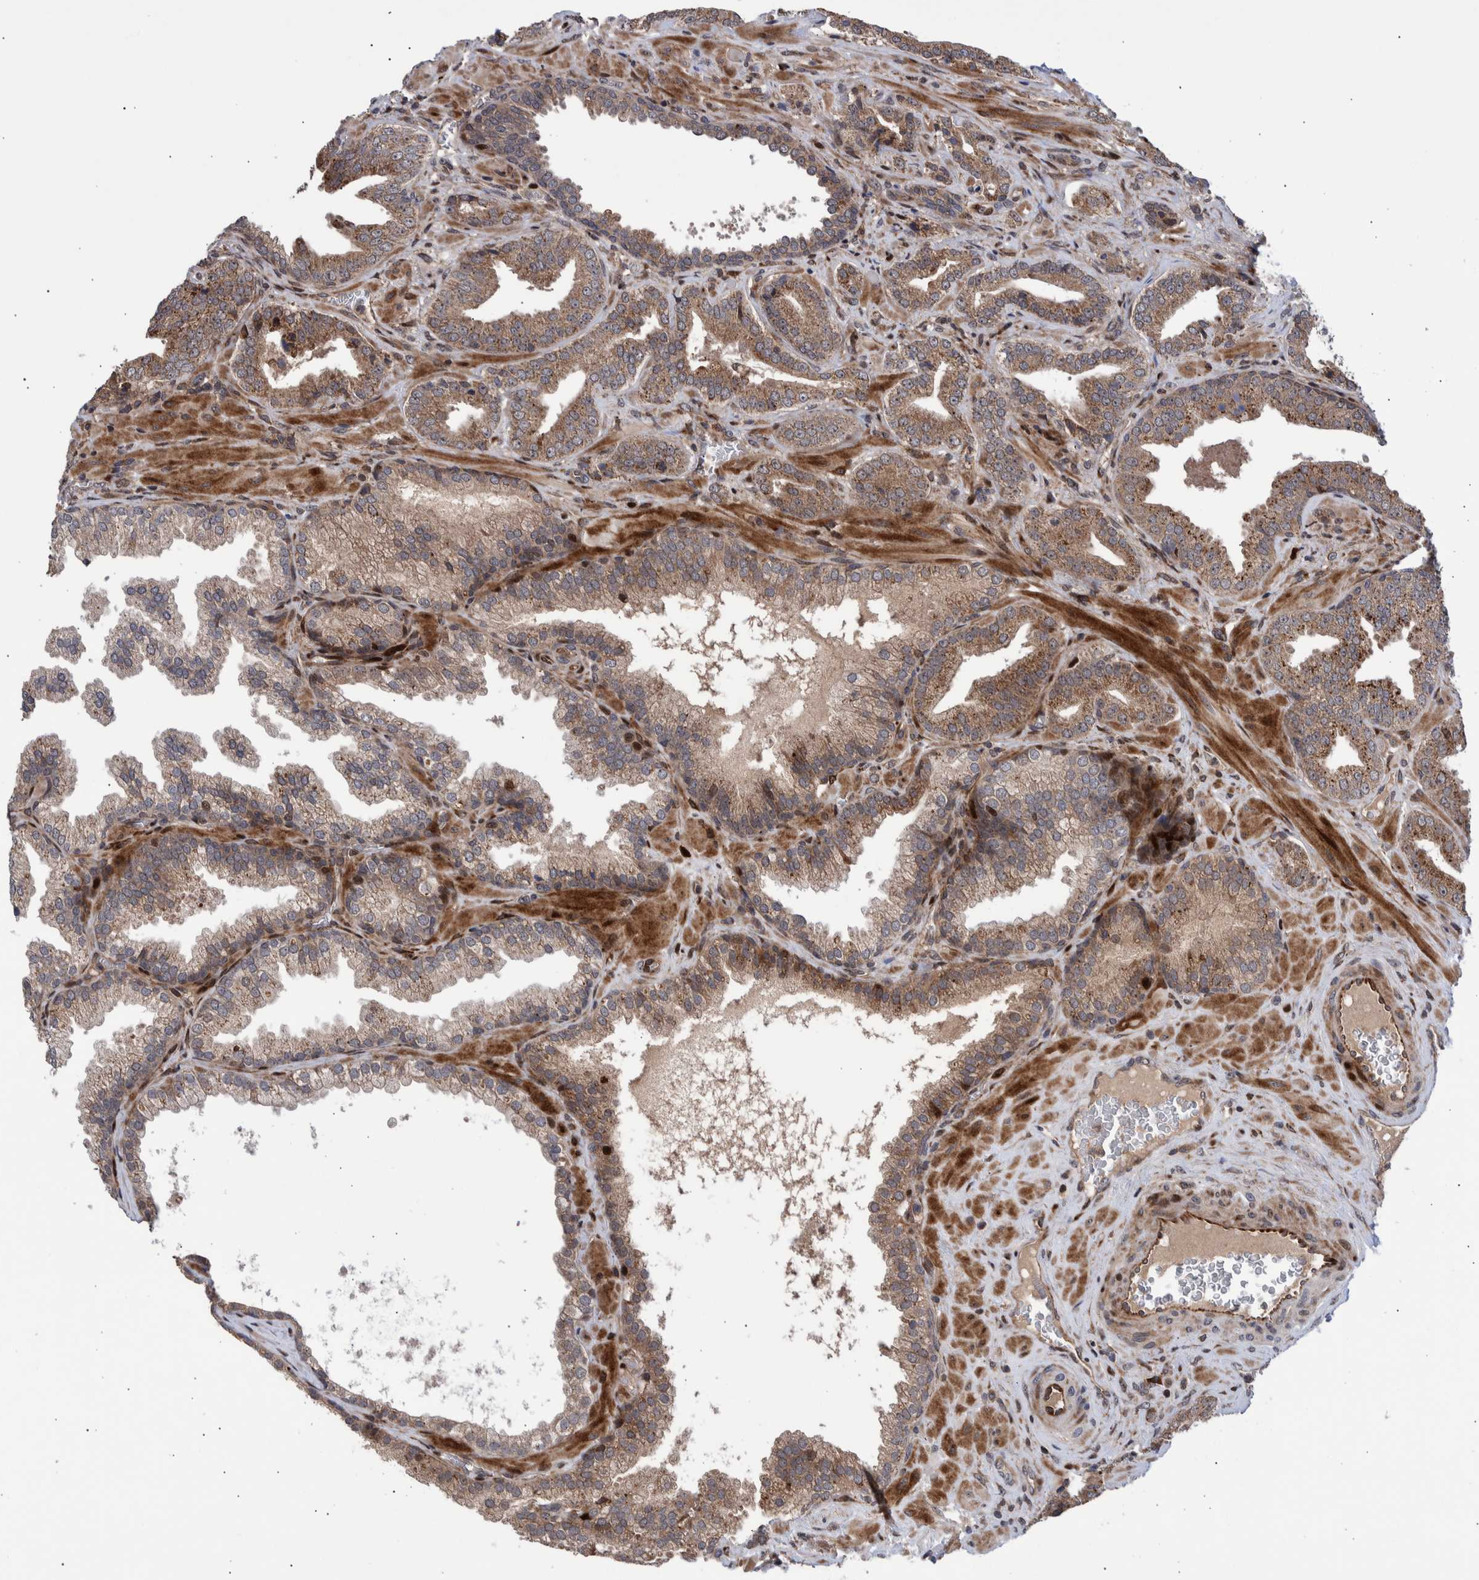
{"staining": {"intensity": "moderate", "quantity": ">75%", "location": "cytoplasmic/membranous"}, "tissue": "prostate cancer", "cell_type": "Tumor cells", "image_type": "cancer", "snomed": [{"axis": "morphology", "description": "Adenocarcinoma, Low grade"}, {"axis": "topography", "description": "Prostate"}], "caption": "Immunohistochemical staining of prostate cancer displays medium levels of moderate cytoplasmic/membranous protein staining in approximately >75% of tumor cells. The staining was performed using DAB (3,3'-diaminobenzidine) to visualize the protein expression in brown, while the nuclei were stained in blue with hematoxylin (Magnification: 20x).", "gene": "SHISA6", "patient": {"sex": "male", "age": 62}}